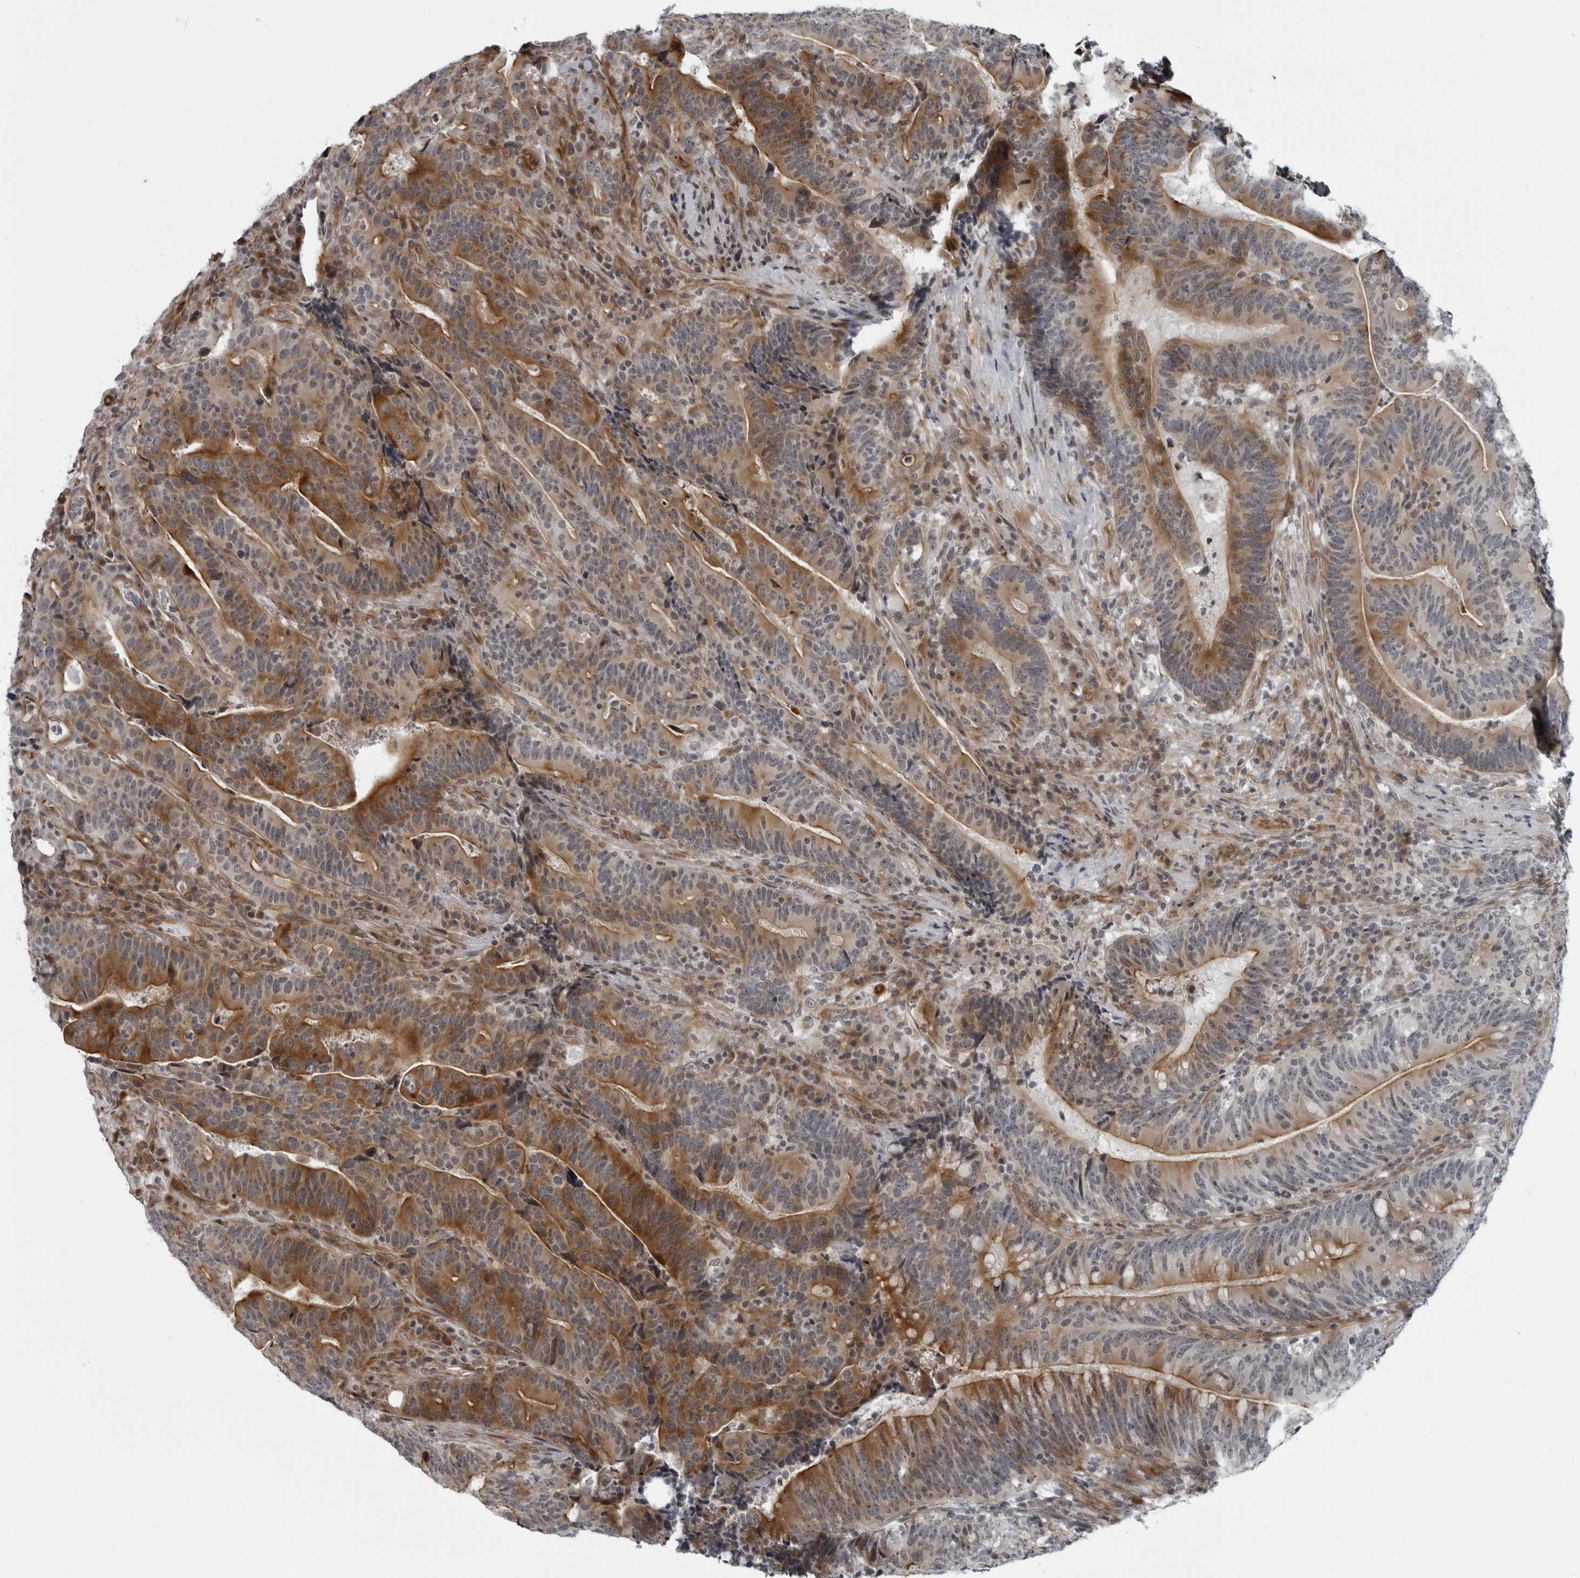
{"staining": {"intensity": "moderate", "quantity": "25%-75%", "location": "cytoplasmic/membranous"}, "tissue": "colorectal cancer", "cell_type": "Tumor cells", "image_type": "cancer", "snomed": [{"axis": "morphology", "description": "Adenocarcinoma, NOS"}, {"axis": "topography", "description": "Colon"}], "caption": "Colorectal cancer (adenocarcinoma) stained with a protein marker exhibits moderate staining in tumor cells.", "gene": "FAM102B", "patient": {"sex": "female", "age": 66}}